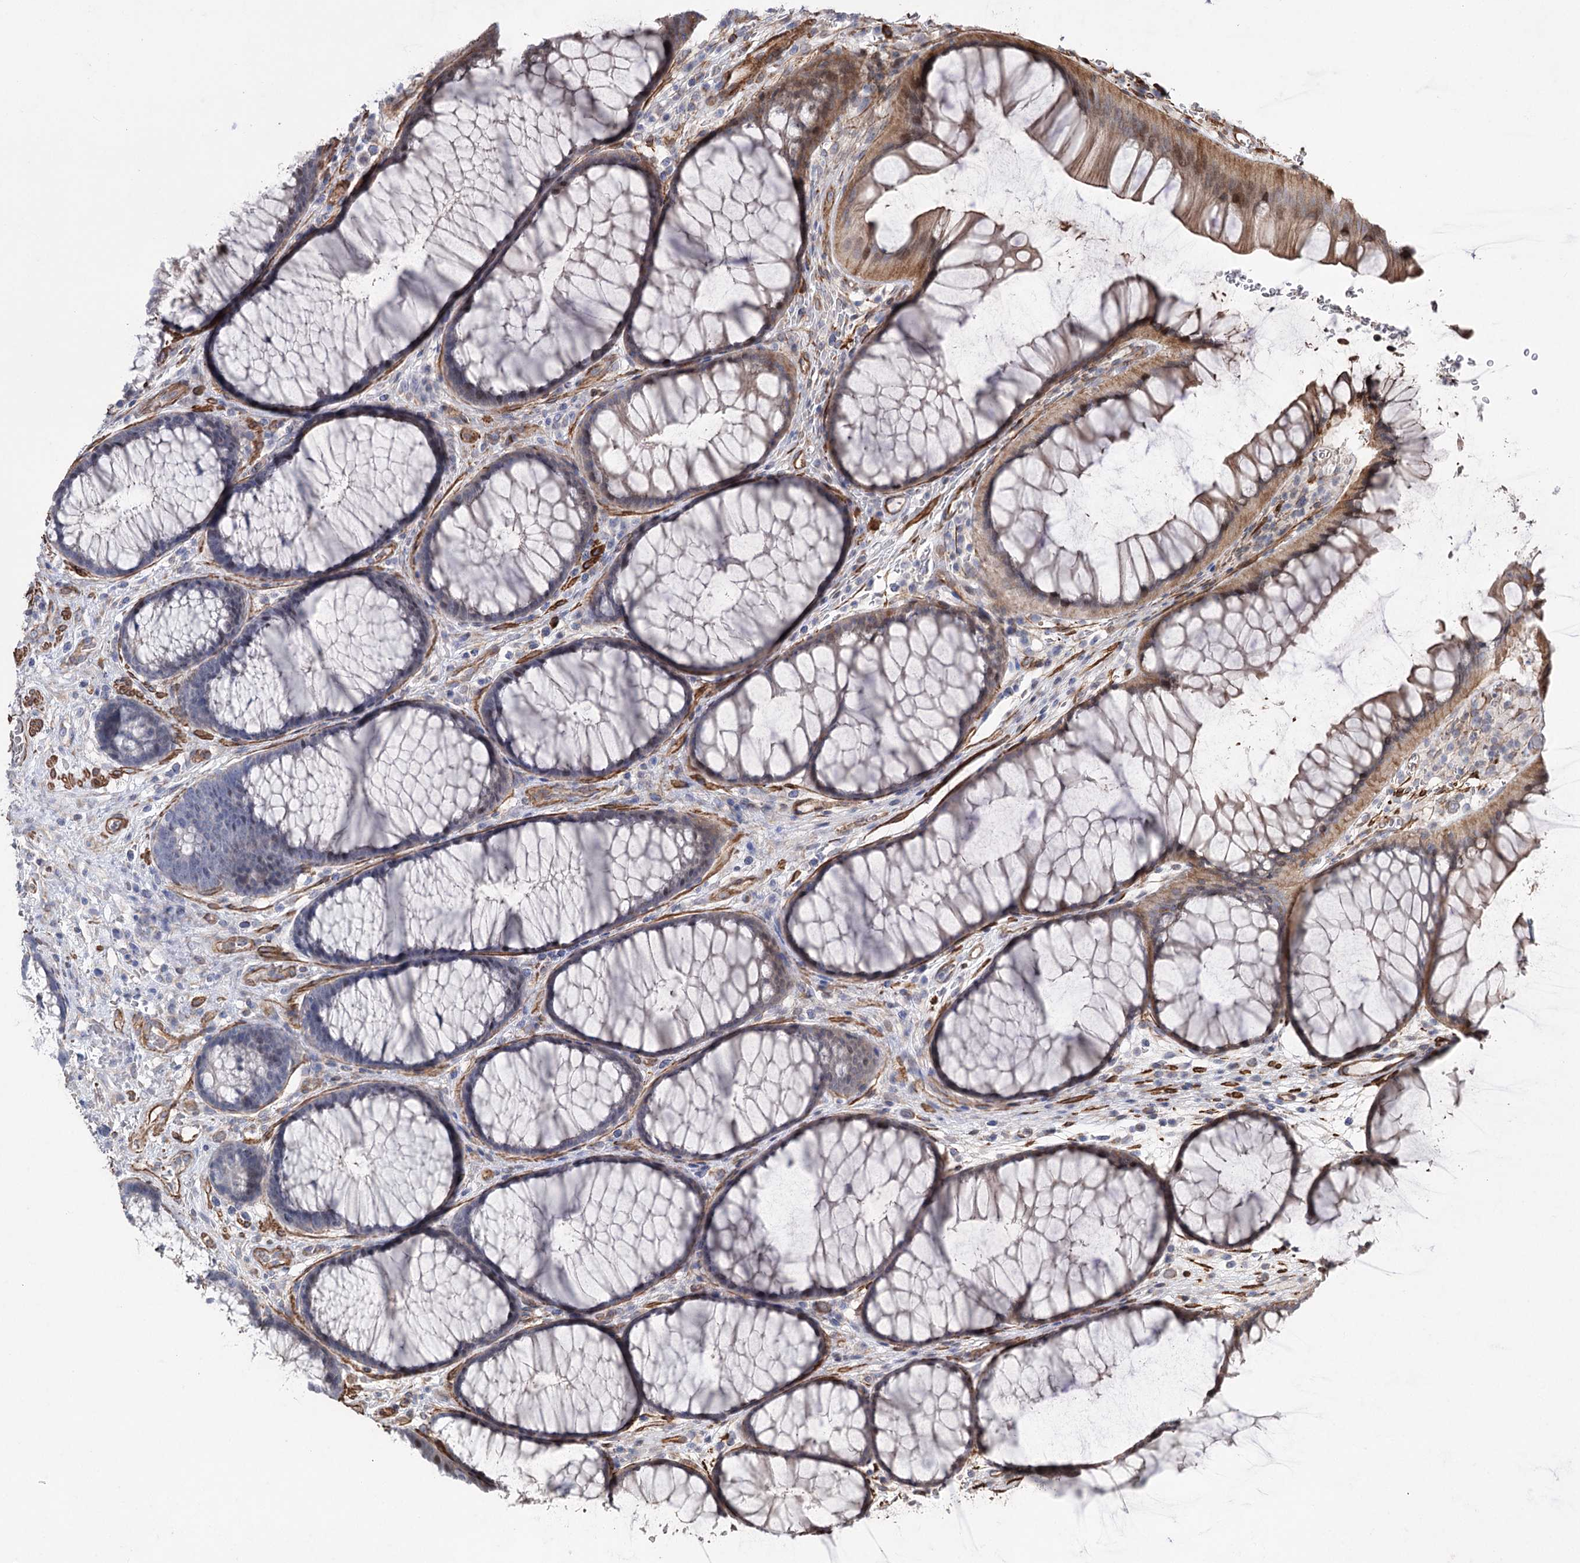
{"staining": {"intensity": "weak", "quantity": ">75%", "location": "cytoplasmic/membranous"}, "tissue": "colon", "cell_type": "Endothelial cells", "image_type": "normal", "snomed": [{"axis": "morphology", "description": "Normal tissue, NOS"}, {"axis": "topography", "description": "Colon"}], "caption": "Immunohistochemical staining of benign colon shows low levels of weak cytoplasmic/membranous expression in about >75% of endothelial cells. The protein of interest is stained brown, and the nuclei are stained in blue (DAB IHC with brightfield microscopy, high magnification).", "gene": "ARHGAP20", "patient": {"sex": "female", "age": 82}}